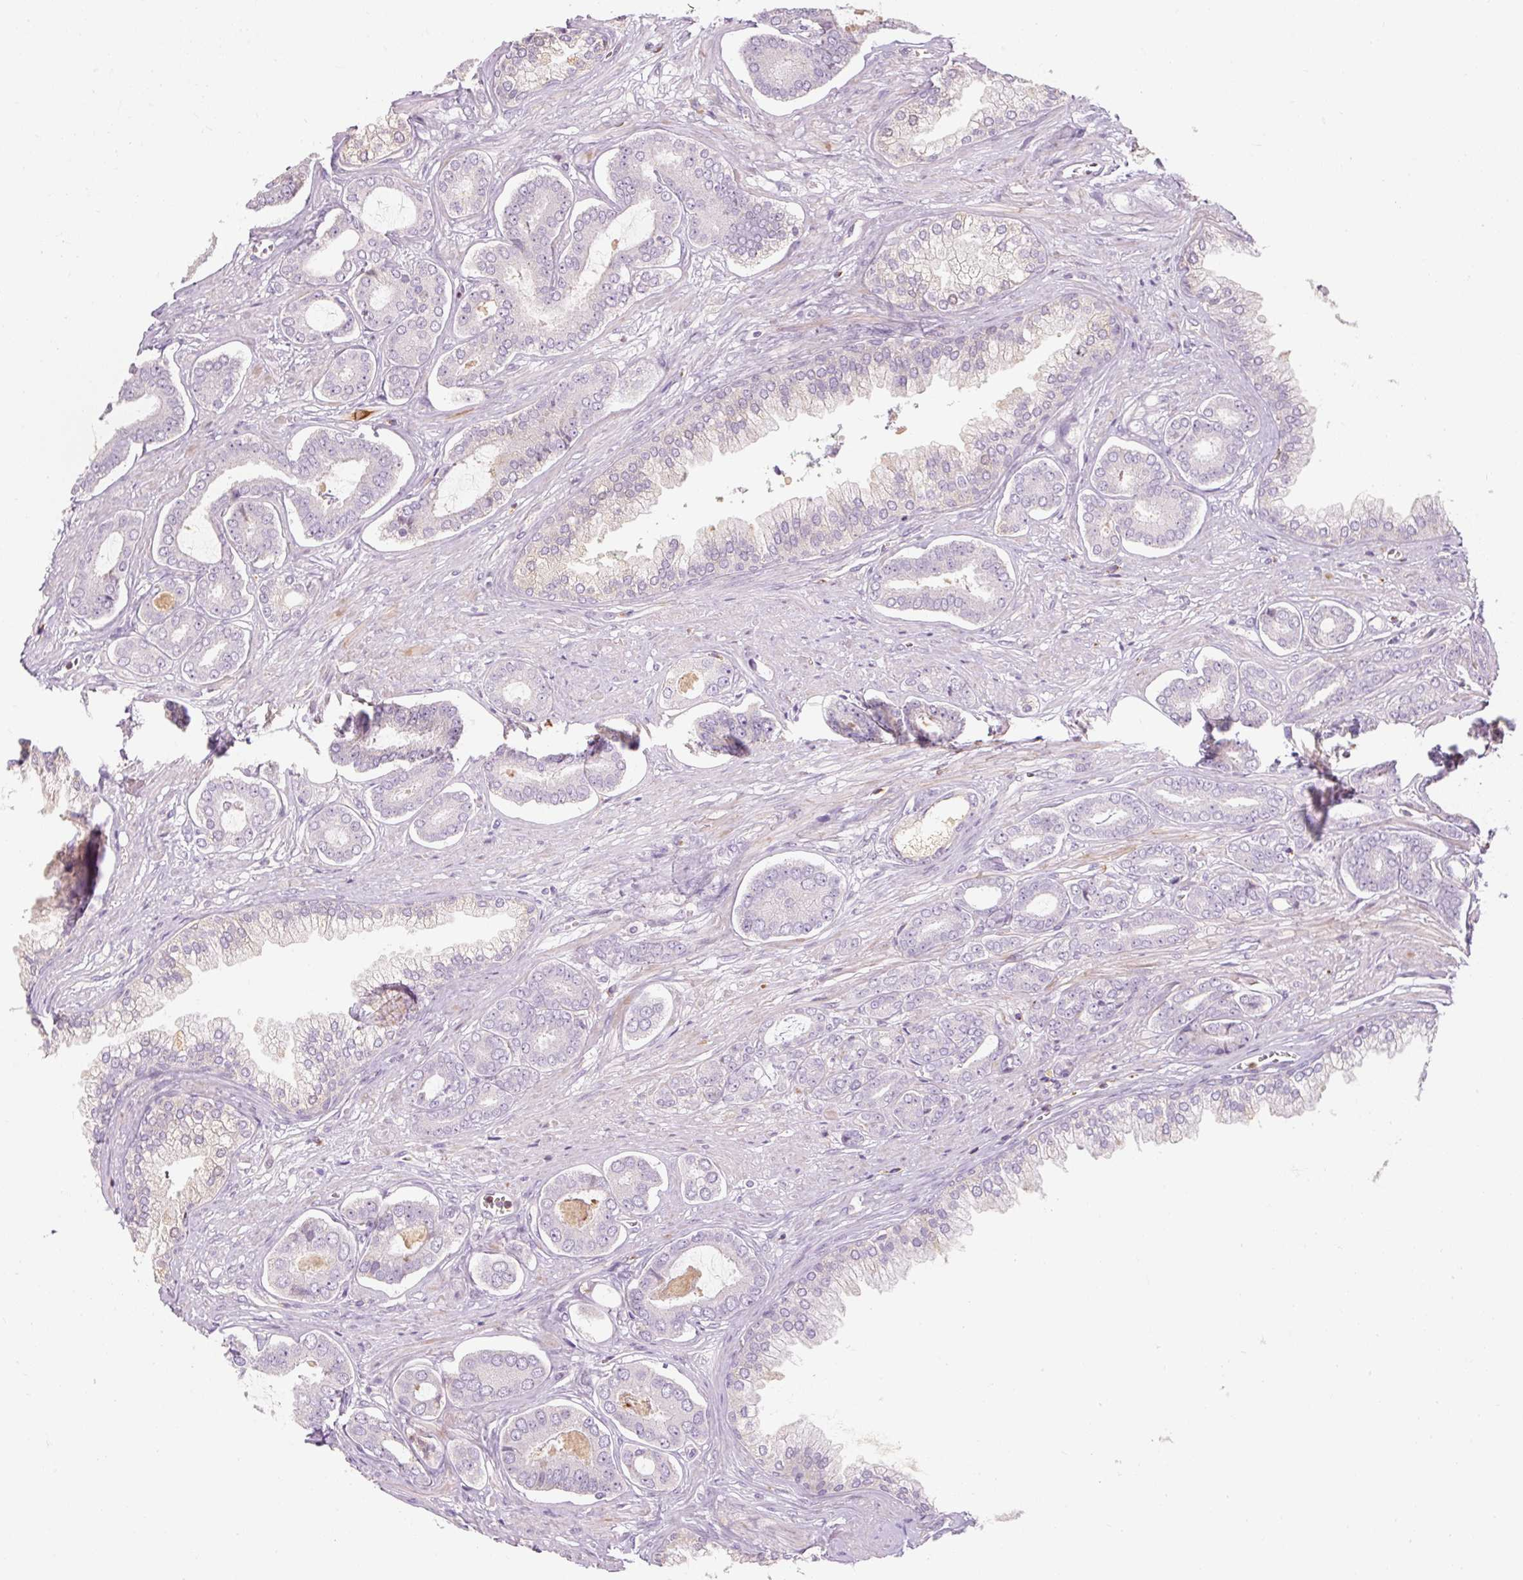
{"staining": {"intensity": "negative", "quantity": "none", "location": "none"}, "tissue": "prostate cancer", "cell_type": "Tumor cells", "image_type": "cancer", "snomed": [{"axis": "morphology", "description": "Adenocarcinoma, NOS"}, {"axis": "topography", "description": "Prostate and seminal vesicle, NOS"}], "caption": "Tumor cells are negative for brown protein staining in prostate cancer.", "gene": "TIGD2", "patient": {"sex": "male", "age": 76}}